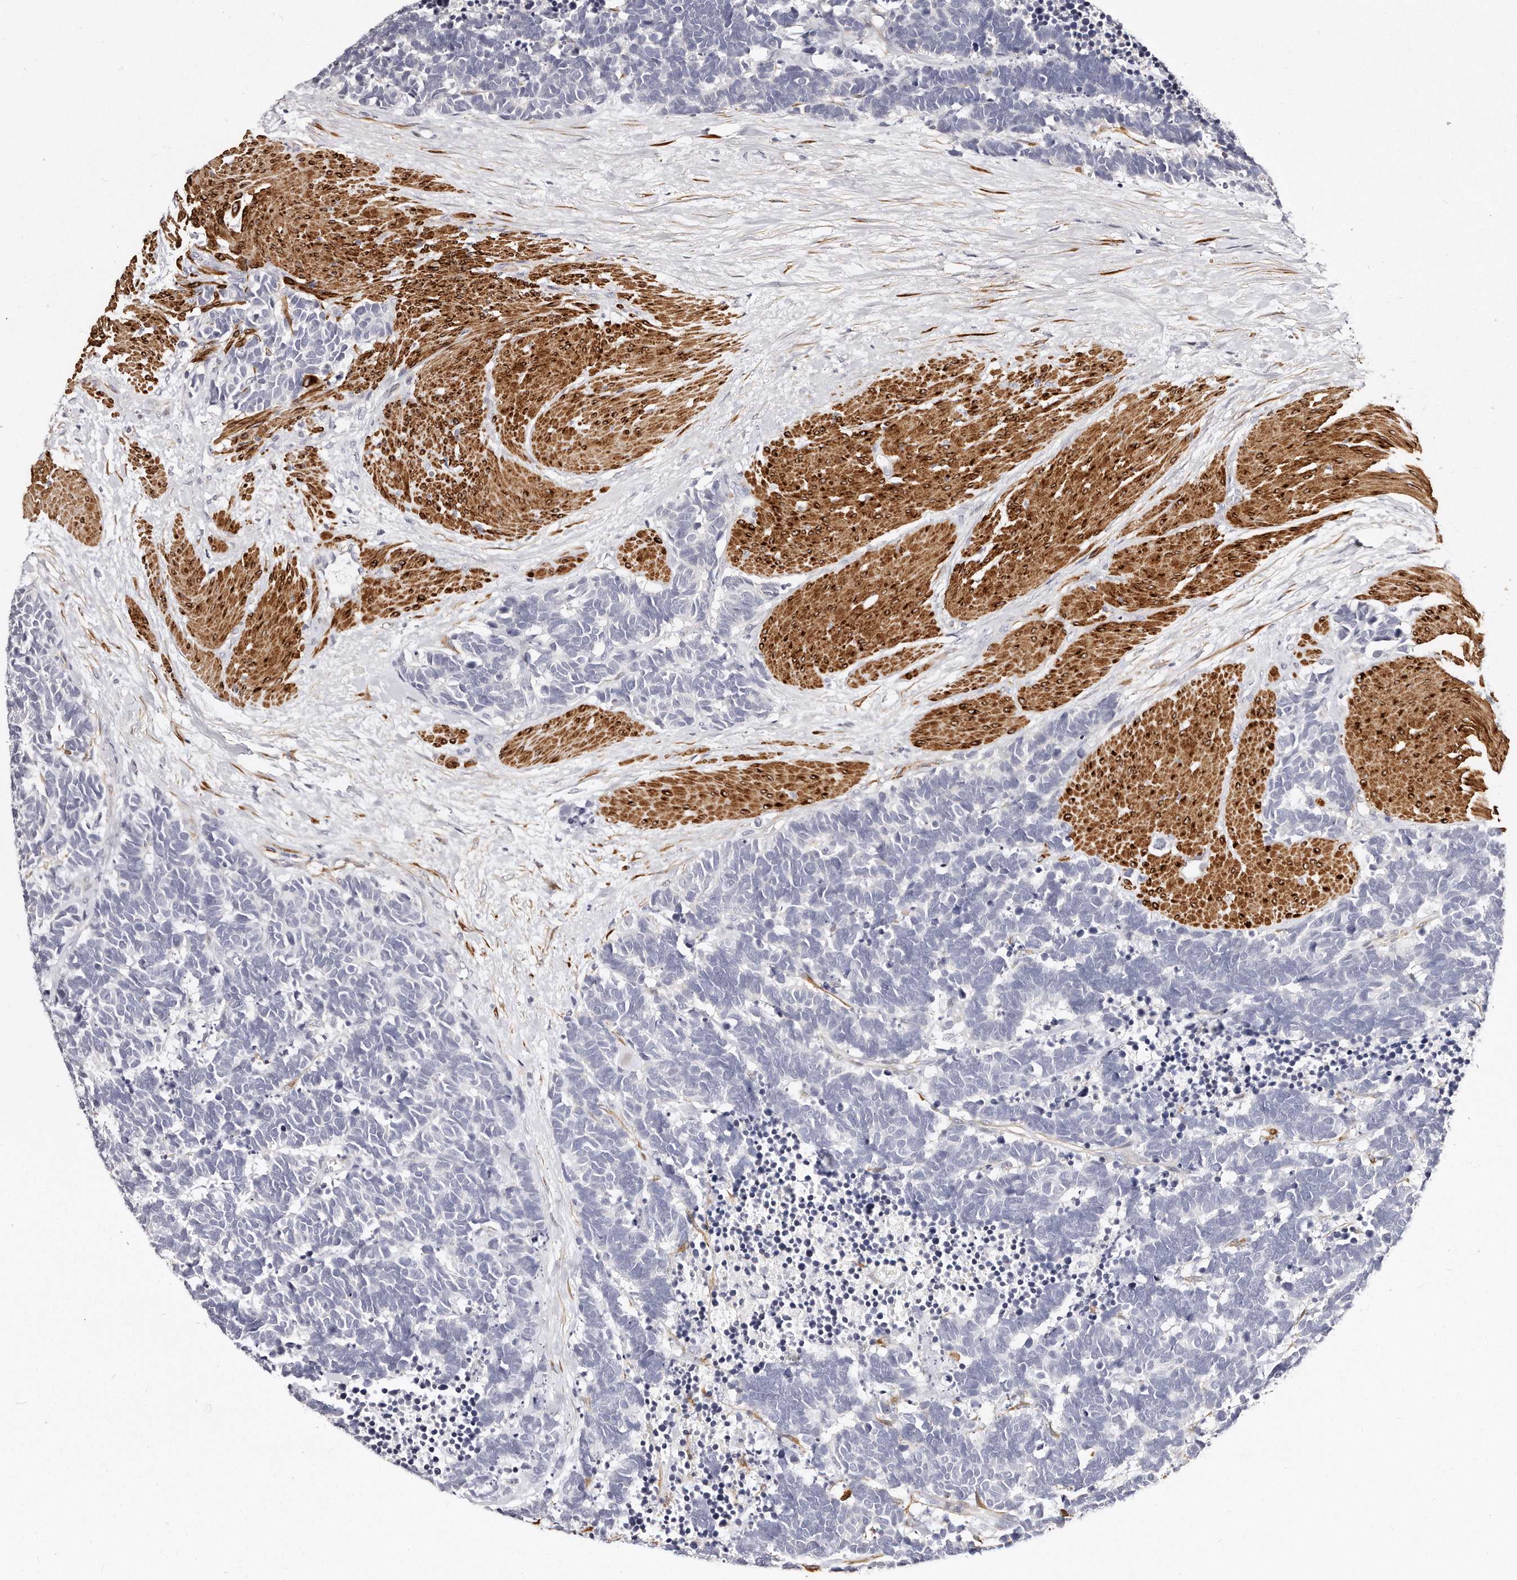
{"staining": {"intensity": "negative", "quantity": "none", "location": "none"}, "tissue": "carcinoid", "cell_type": "Tumor cells", "image_type": "cancer", "snomed": [{"axis": "morphology", "description": "Carcinoma, NOS"}, {"axis": "morphology", "description": "Carcinoid, malignant, NOS"}, {"axis": "topography", "description": "Urinary bladder"}], "caption": "Tumor cells are negative for protein expression in human carcinoid.", "gene": "LMOD1", "patient": {"sex": "male", "age": 57}}